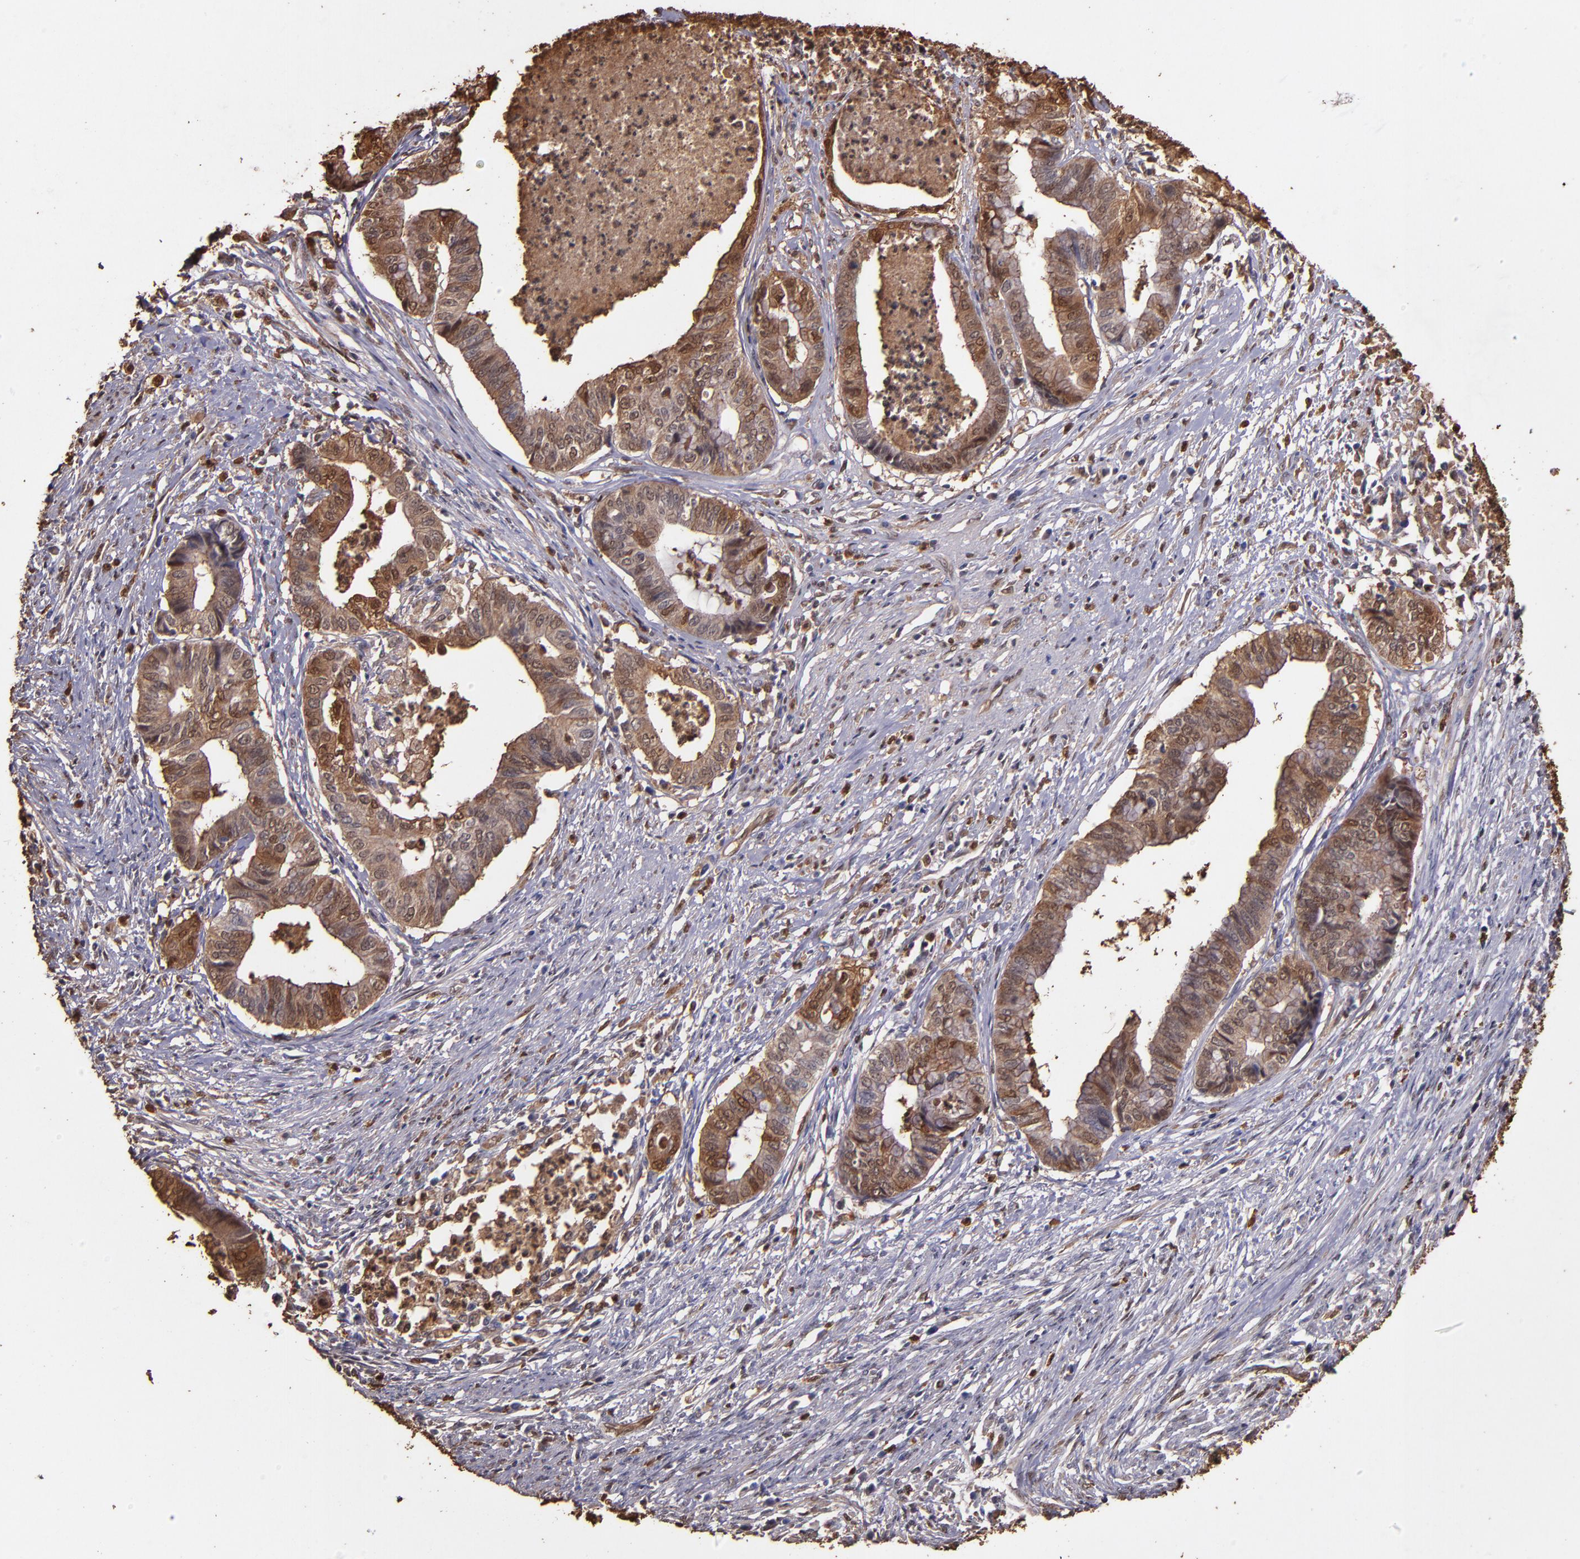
{"staining": {"intensity": "moderate", "quantity": "25%-75%", "location": "cytoplasmic/membranous"}, "tissue": "endometrial cancer", "cell_type": "Tumor cells", "image_type": "cancer", "snomed": [{"axis": "morphology", "description": "Necrosis, NOS"}, {"axis": "morphology", "description": "Adenocarcinoma, NOS"}, {"axis": "topography", "description": "Endometrium"}], "caption": "Protein expression analysis of human endometrial adenocarcinoma reveals moderate cytoplasmic/membranous expression in approximately 25%-75% of tumor cells. (DAB (3,3'-diaminobenzidine) IHC with brightfield microscopy, high magnification).", "gene": "S100A6", "patient": {"sex": "female", "age": 79}}